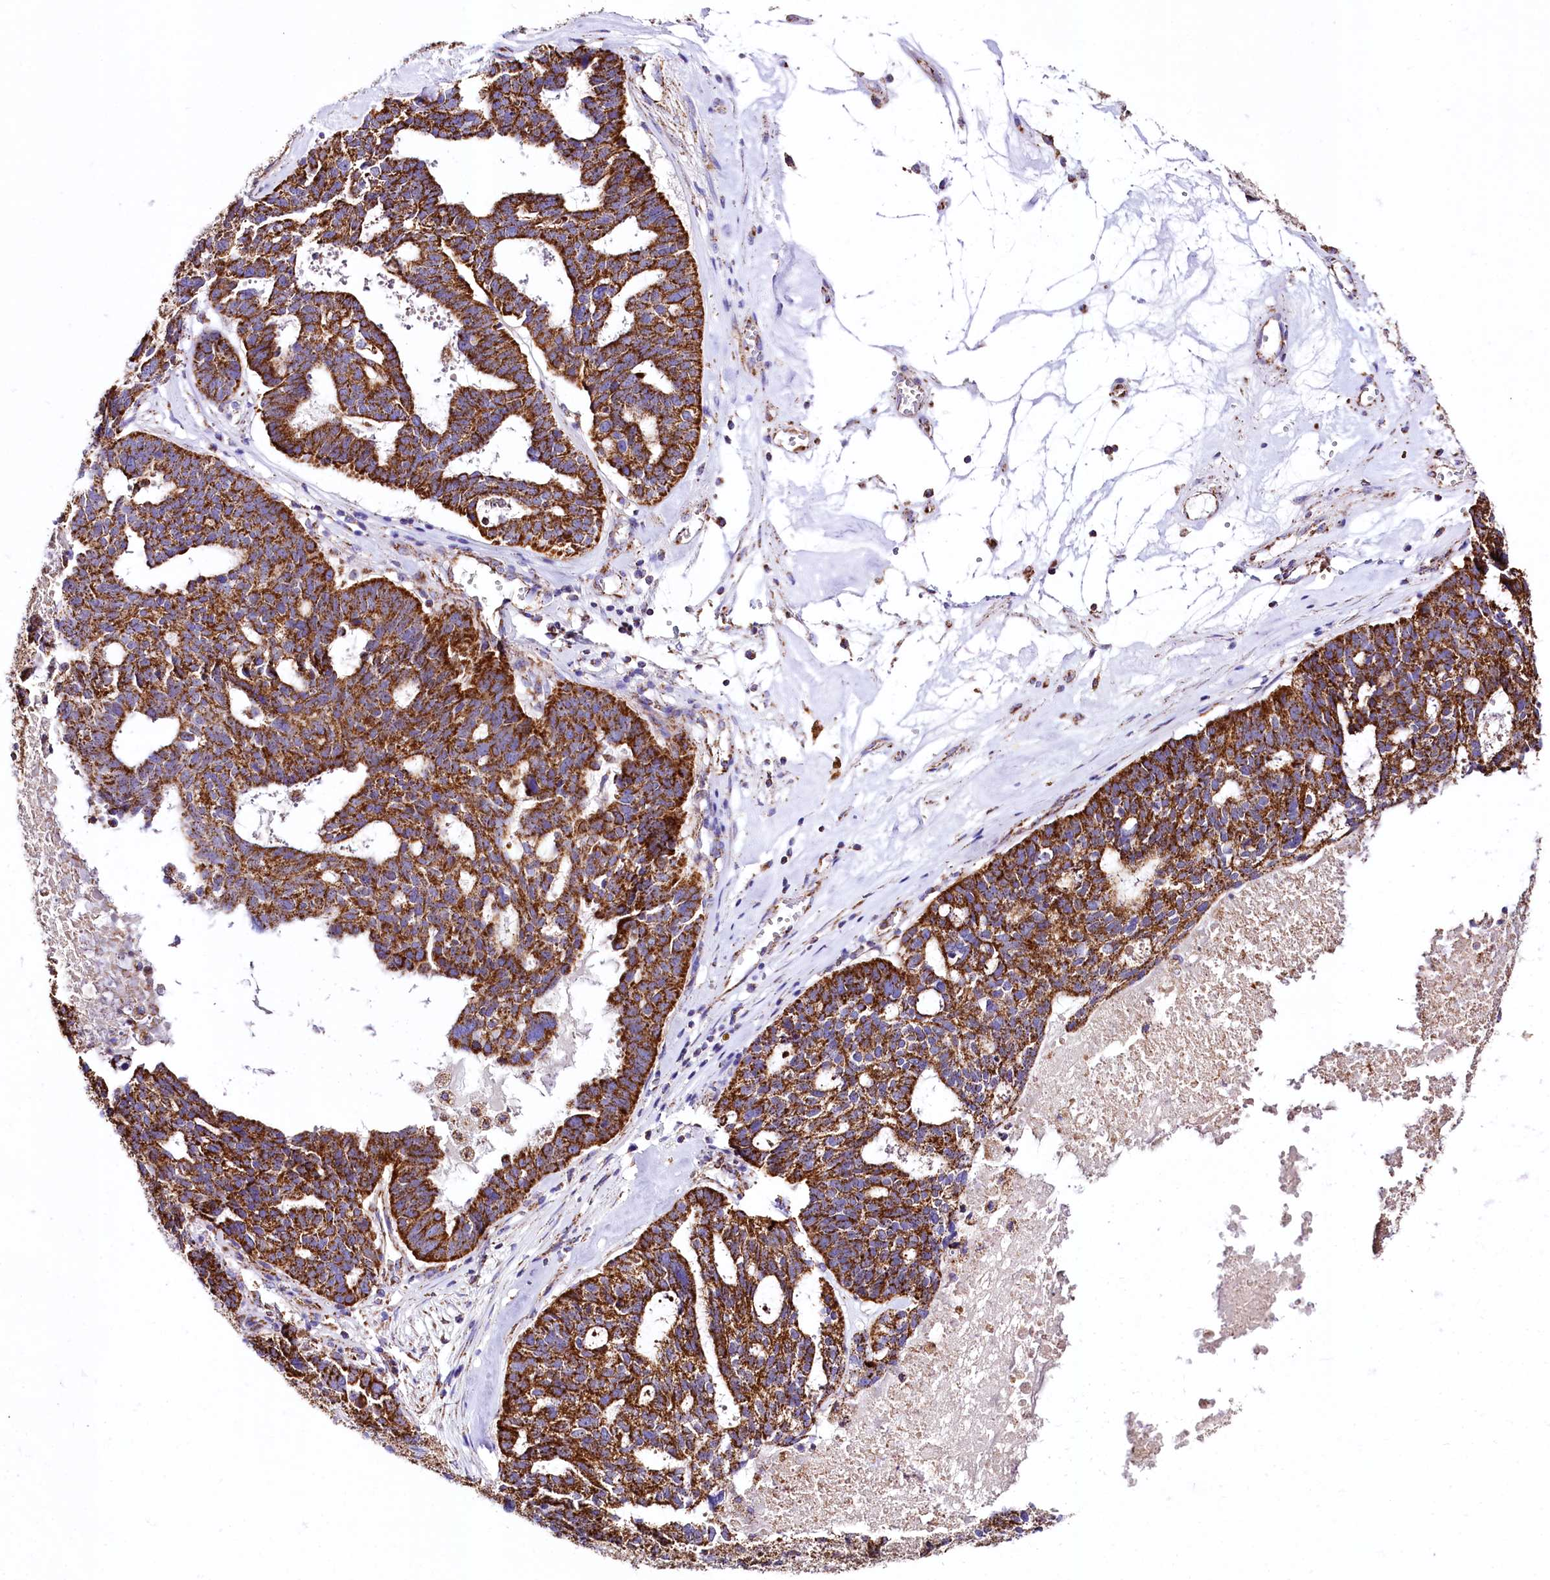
{"staining": {"intensity": "strong", "quantity": ">75%", "location": "cytoplasmic/membranous"}, "tissue": "ovarian cancer", "cell_type": "Tumor cells", "image_type": "cancer", "snomed": [{"axis": "morphology", "description": "Cystadenocarcinoma, serous, NOS"}, {"axis": "topography", "description": "Ovary"}], "caption": "Strong cytoplasmic/membranous positivity is identified in about >75% of tumor cells in ovarian cancer (serous cystadenocarcinoma).", "gene": "APLP2", "patient": {"sex": "female", "age": 59}}